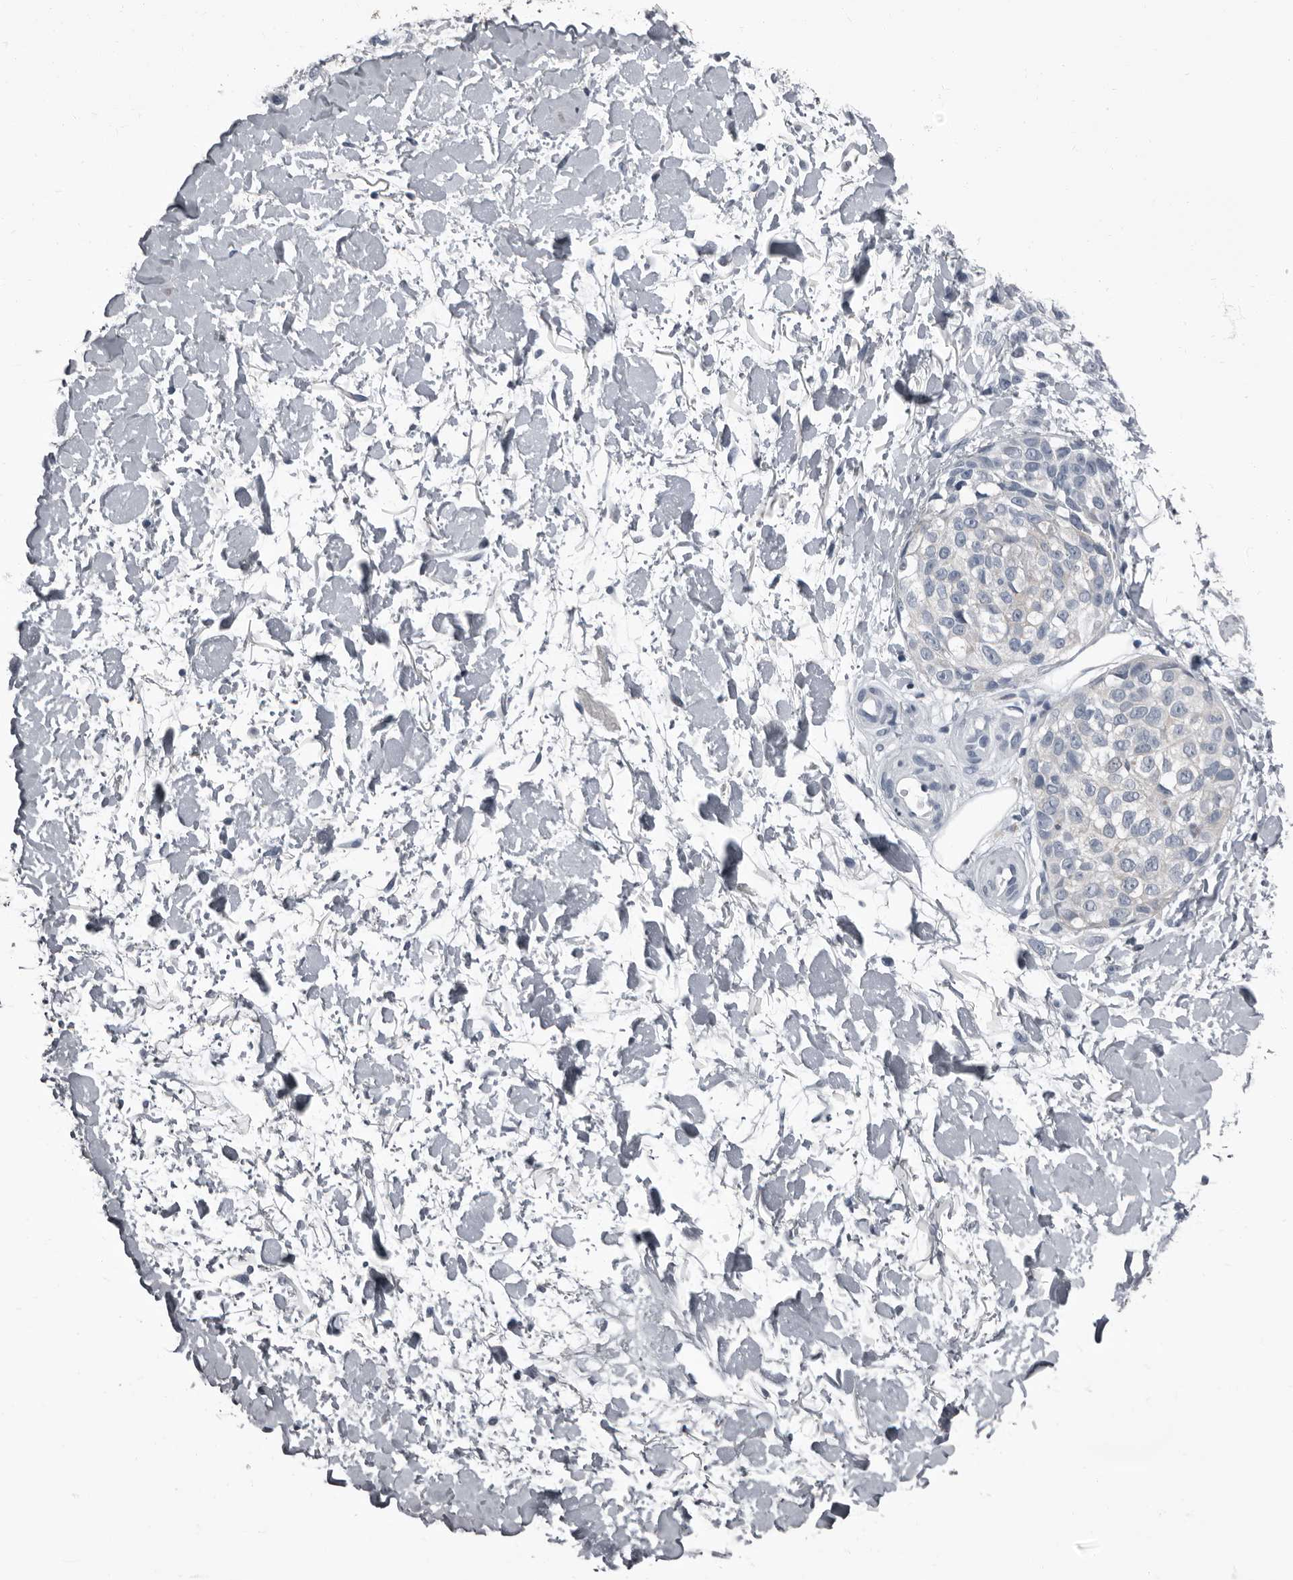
{"staining": {"intensity": "negative", "quantity": "none", "location": "none"}, "tissue": "melanoma", "cell_type": "Tumor cells", "image_type": "cancer", "snomed": [{"axis": "morphology", "description": "Malignant melanoma, Metastatic site"}, {"axis": "topography", "description": "Skin"}], "caption": "Tumor cells show no significant expression in malignant melanoma (metastatic site). (Immunohistochemistry (ihc), brightfield microscopy, high magnification).", "gene": "TPD52L1", "patient": {"sex": "female", "age": 72}}